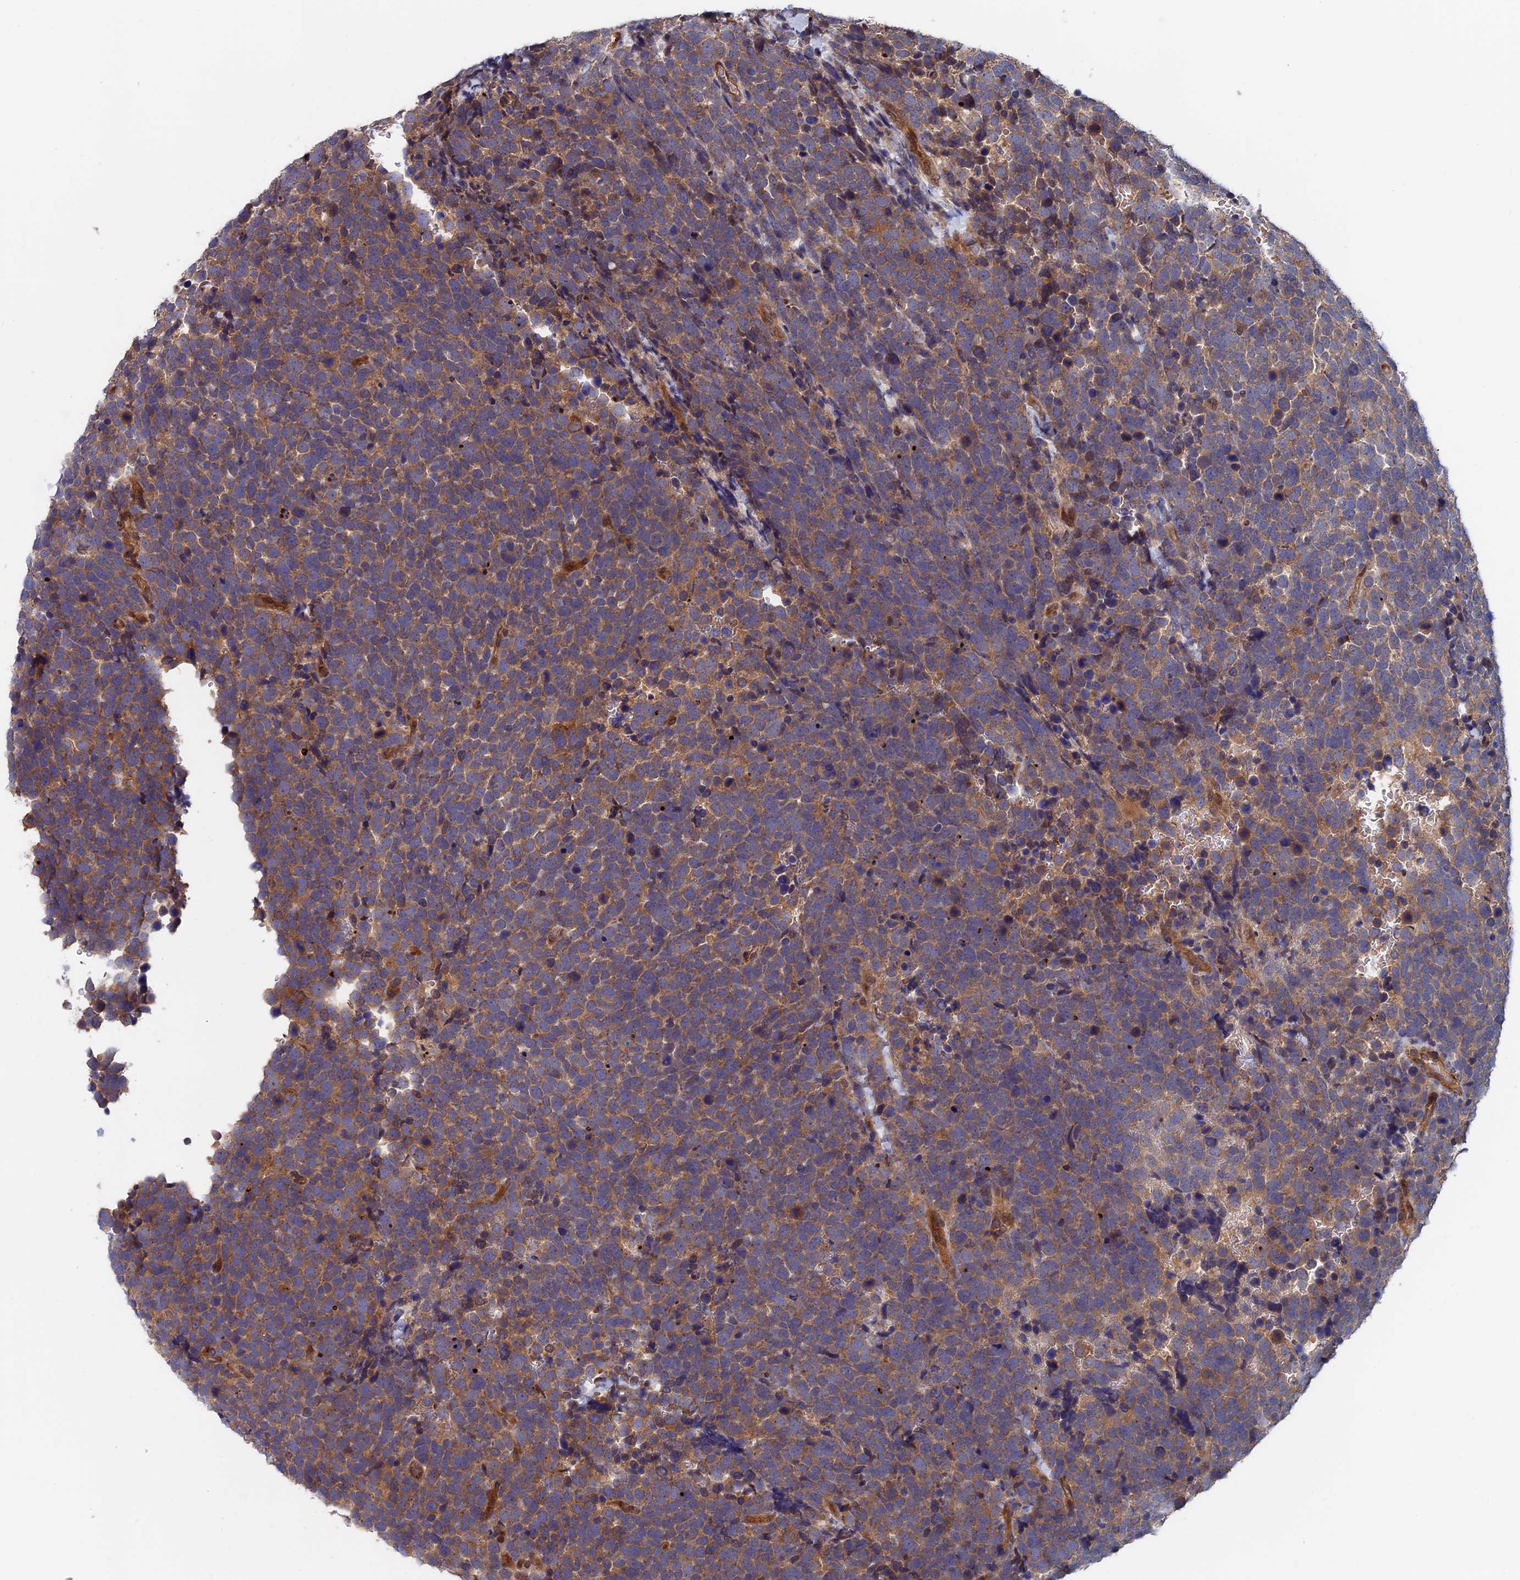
{"staining": {"intensity": "moderate", "quantity": ">75%", "location": "cytoplasmic/membranous"}, "tissue": "urothelial cancer", "cell_type": "Tumor cells", "image_type": "cancer", "snomed": [{"axis": "morphology", "description": "Urothelial carcinoma, High grade"}, {"axis": "topography", "description": "Urinary bladder"}], "caption": "High-magnification brightfield microscopy of urothelial cancer stained with DAB (3,3'-diaminobenzidine) (brown) and counterstained with hematoxylin (blue). tumor cells exhibit moderate cytoplasmic/membranous staining is appreciated in approximately>75% of cells.", "gene": "TRAPPC2L", "patient": {"sex": "female", "age": 82}}